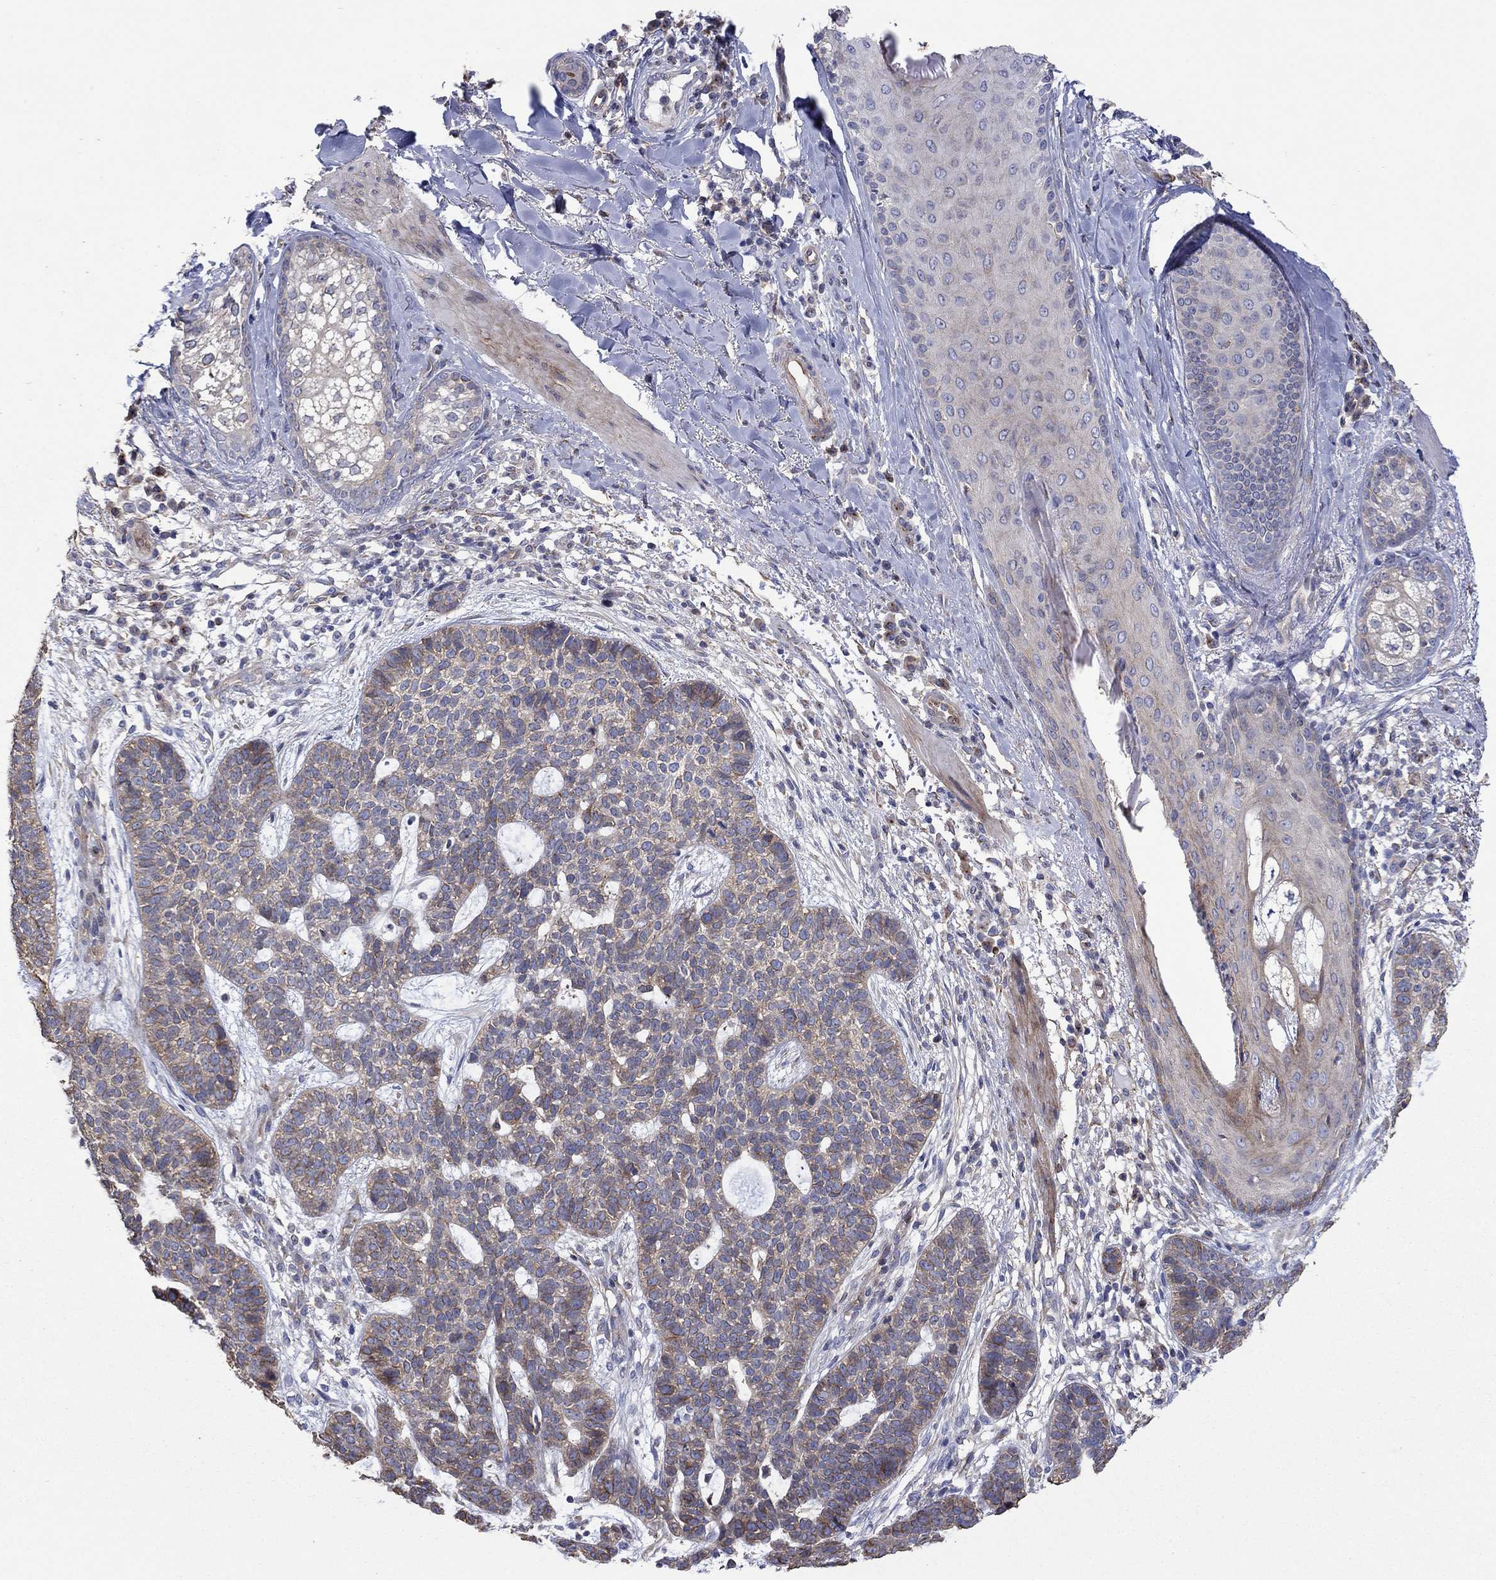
{"staining": {"intensity": "moderate", "quantity": "<25%", "location": "cytoplasmic/membranous"}, "tissue": "skin cancer", "cell_type": "Tumor cells", "image_type": "cancer", "snomed": [{"axis": "morphology", "description": "Squamous cell carcinoma, NOS"}, {"axis": "topography", "description": "Skin"}], "caption": "A brown stain labels moderate cytoplasmic/membranous expression of a protein in human skin squamous cell carcinoma tumor cells. The protein is stained brown, and the nuclei are stained in blue (DAB IHC with brightfield microscopy, high magnification).", "gene": "TPRN", "patient": {"sex": "male", "age": 88}}